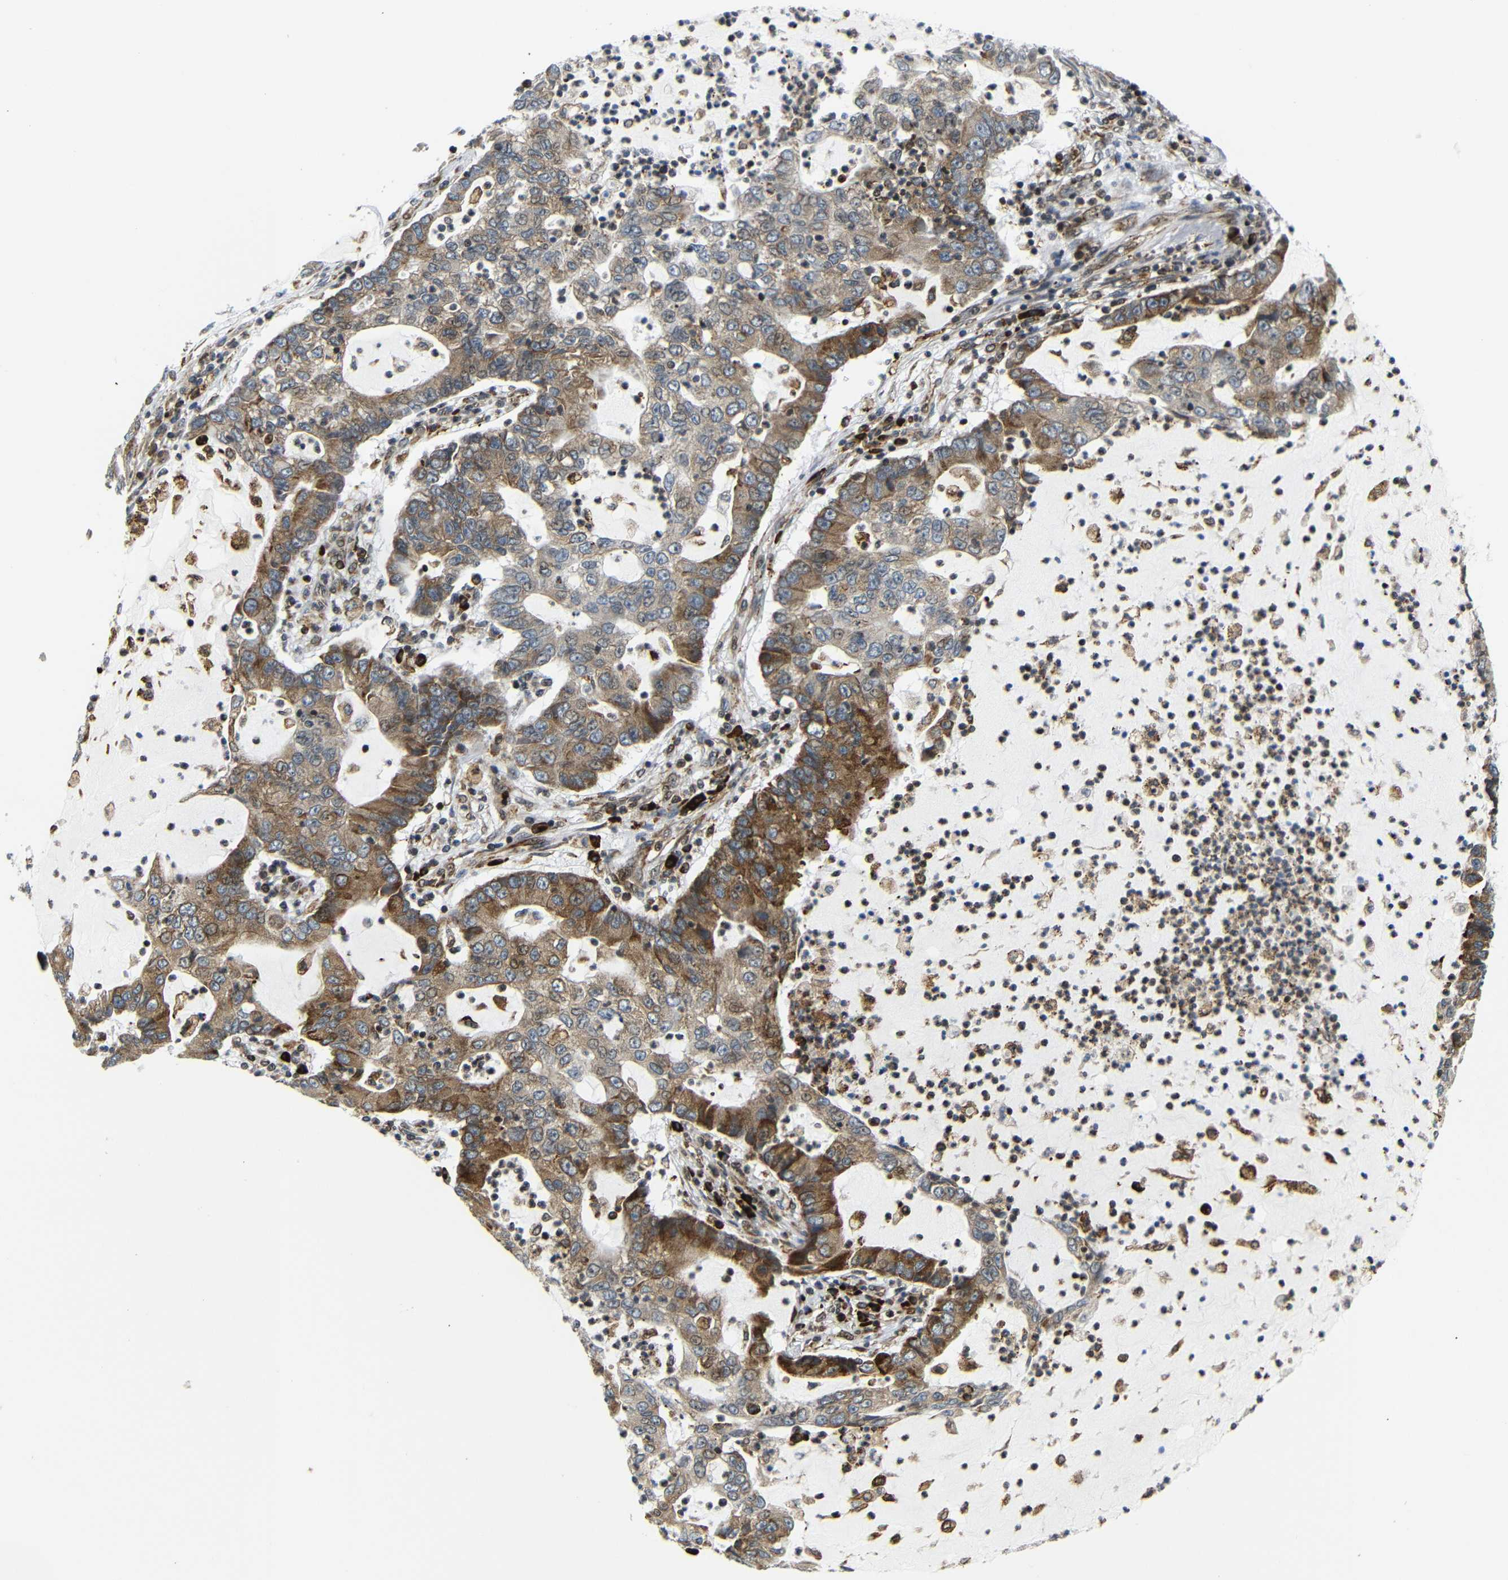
{"staining": {"intensity": "moderate", "quantity": ">75%", "location": "cytoplasmic/membranous"}, "tissue": "lung cancer", "cell_type": "Tumor cells", "image_type": "cancer", "snomed": [{"axis": "morphology", "description": "Adenocarcinoma, NOS"}, {"axis": "topography", "description": "Lung"}], "caption": "A histopathology image of lung cancer (adenocarcinoma) stained for a protein demonstrates moderate cytoplasmic/membranous brown staining in tumor cells. The protein of interest is stained brown, and the nuclei are stained in blue (DAB (3,3'-diaminobenzidine) IHC with brightfield microscopy, high magnification).", "gene": "SPCS2", "patient": {"sex": "female", "age": 51}}